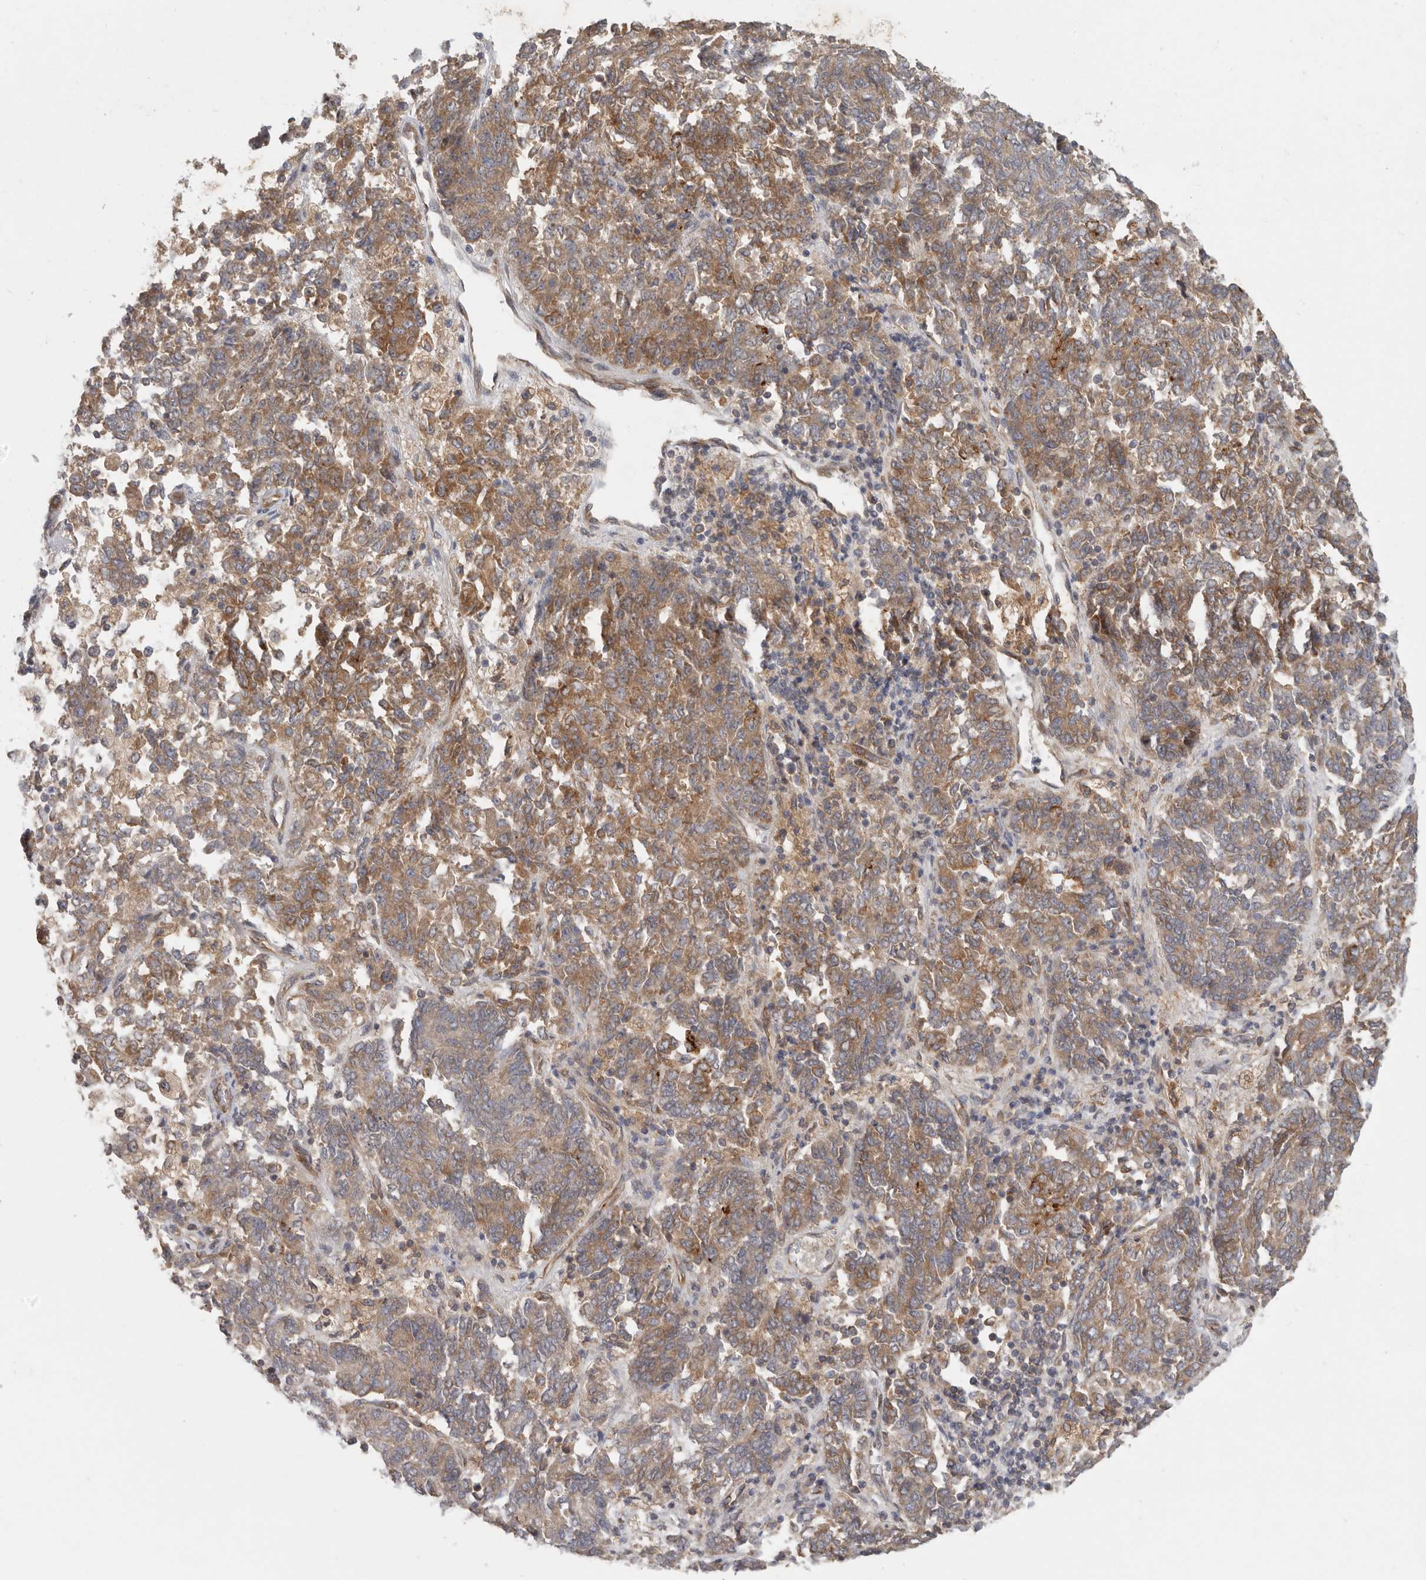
{"staining": {"intensity": "moderate", "quantity": ">75%", "location": "cytoplasmic/membranous"}, "tissue": "endometrial cancer", "cell_type": "Tumor cells", "image_type": "cancer", "snomed": [{"axis": "morphology", "description": "Adenocarcinoma, NOS"}, {"axis": "topography", "description": "Endometrium"}], "caption": "Endometrial cancer tissue displays moderate cytoplasmic/membranous expression in approximately >75% of tumor cells Using DAB (brown) and hematoxylin (blue) stains, captured at high magnification using brightfield microscopy.", "gene": "BCAP29", "patient": {"sex": "female", "age": 80}}